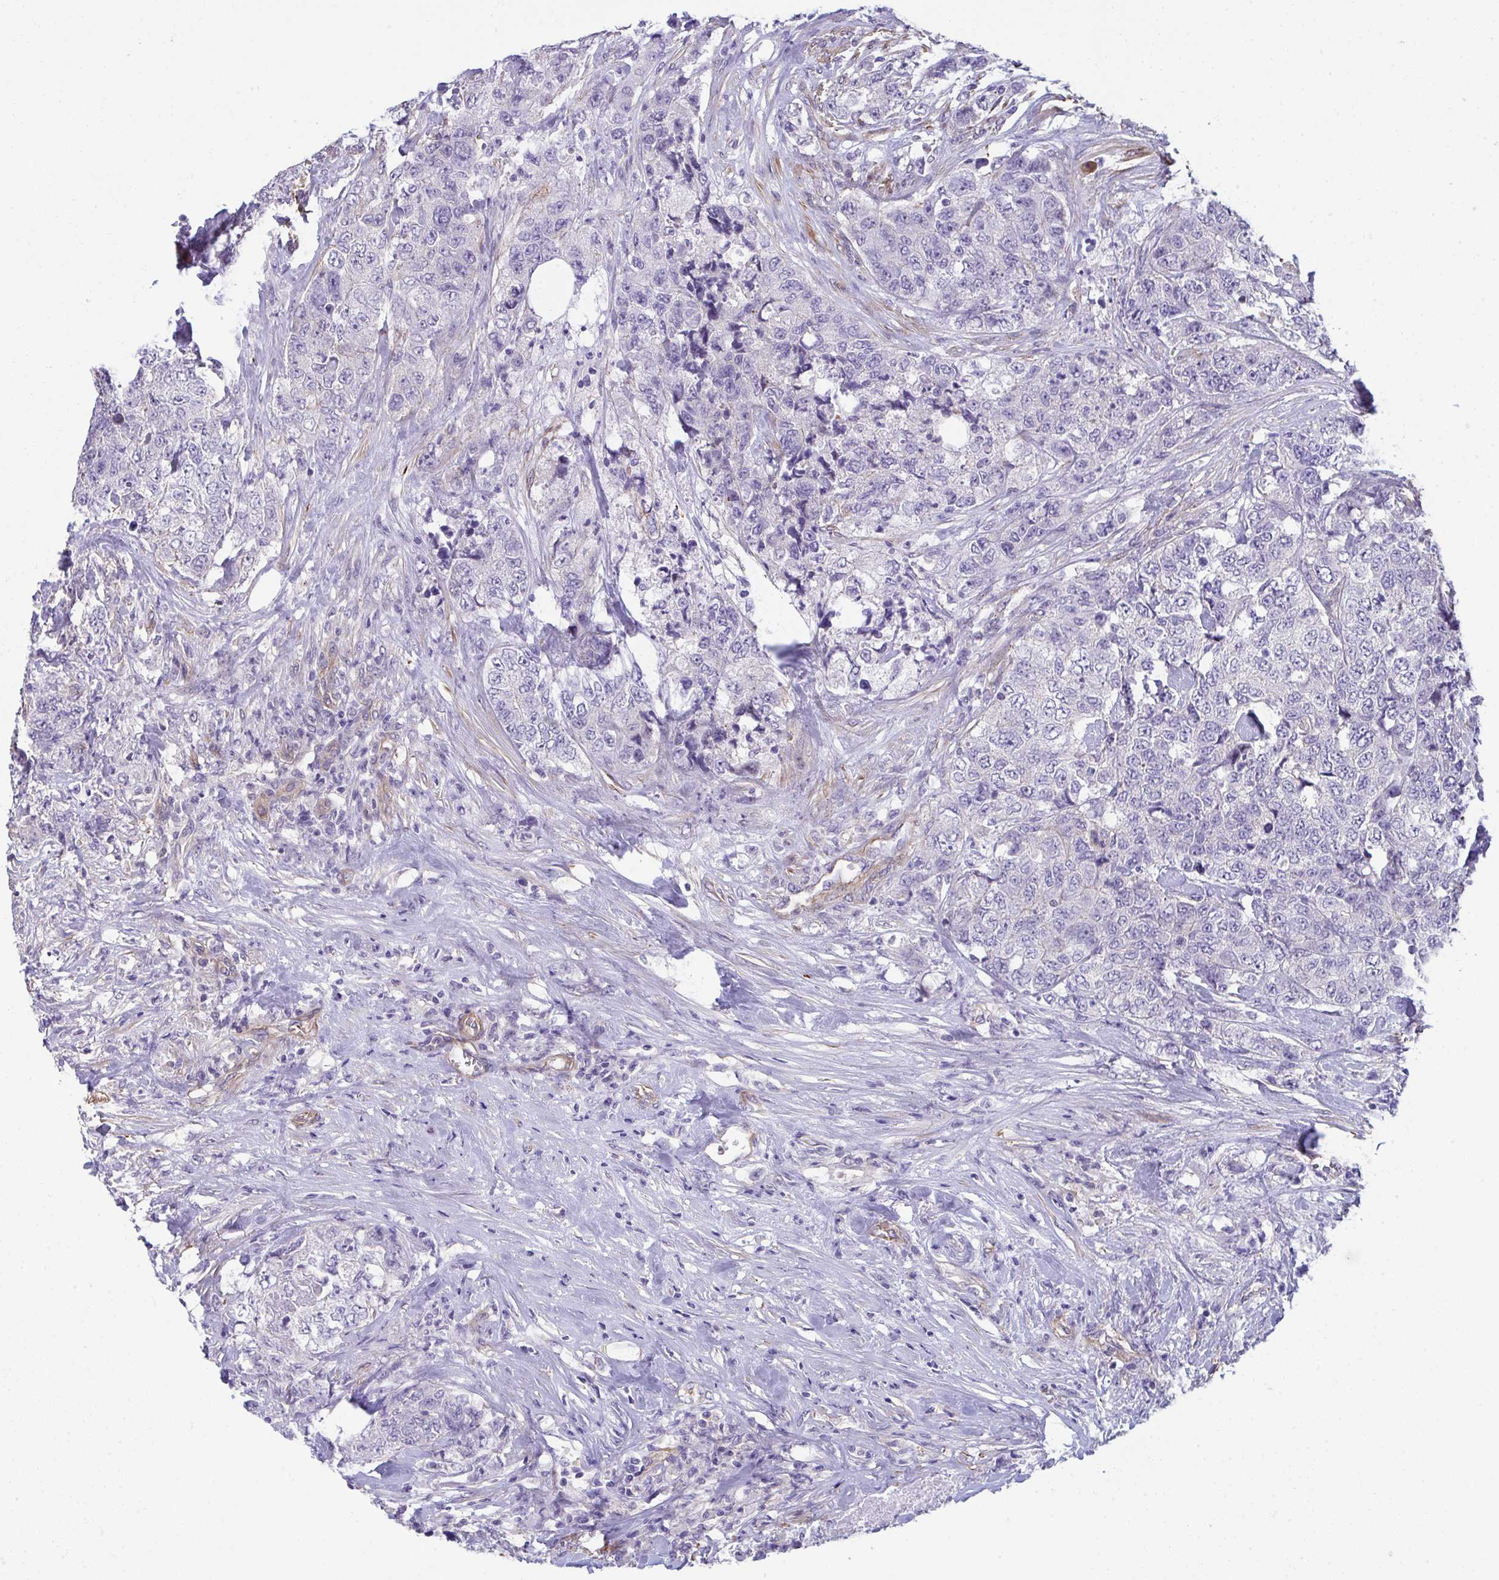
{"staining": {"intensity": "negative", "quantity": "none", "location": "none"}, "tissue": "urothelial cancer", "cell_type": "Tumor cells", "image_type": "cancer", "snomed": [{"axis": "morphology", "description": "Urothelial carcinoma, High grade"}, {"axis": "topography", "description": "Urinary bladder"}], "caption": "This is an IHC image of human high-grade urothelial carcinoma. There is no expression in tumor cells.", "gene": "MYL12A", "patient": {"sex": "female", "age": 78}}